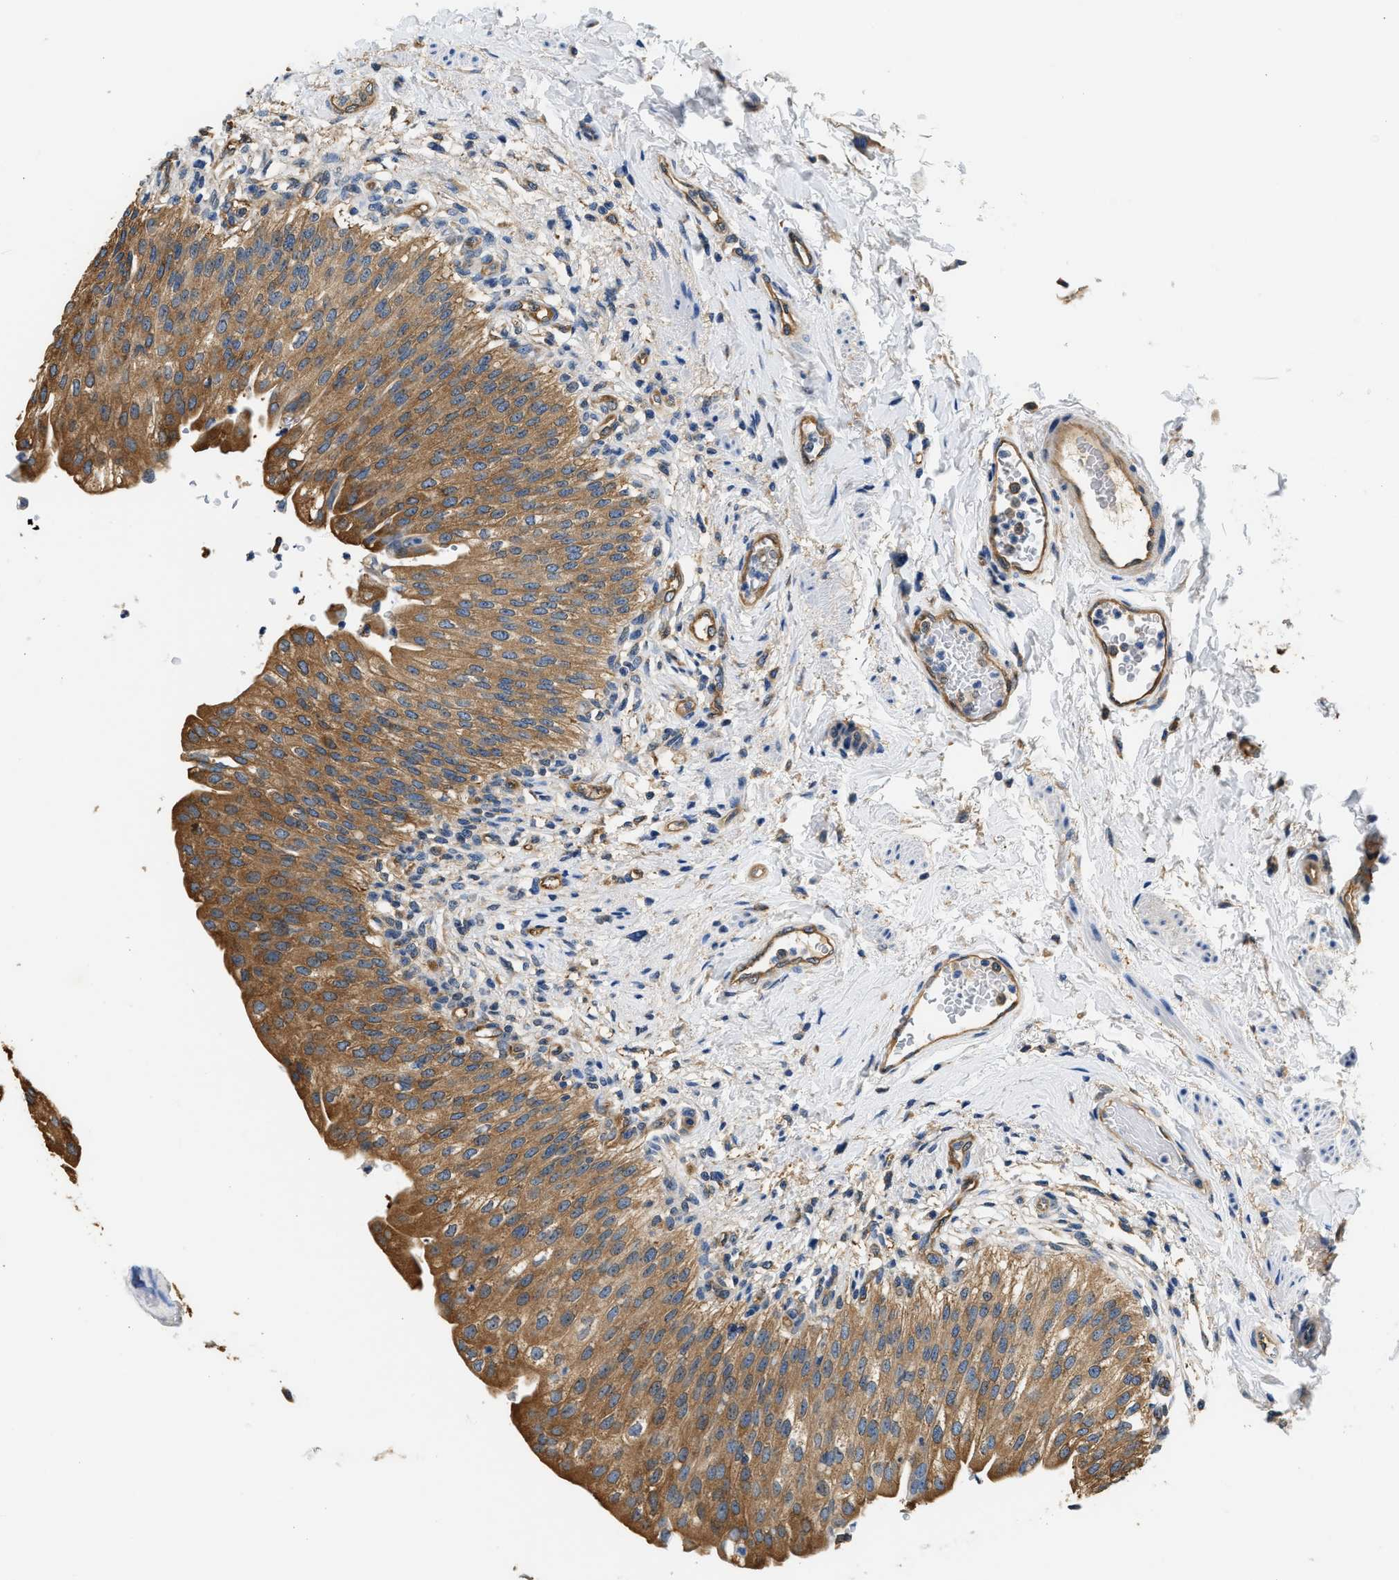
{"staining": {"intensity": "moderate", "quantity": ">75%", "location": "cytoplasmic/membranous"}, "tissue": "urinary bladder", "cell_type": "Urothelial cells", "image_type": "normal", "snomed": [{"axis": "morphology", "description": "Normal tissue, NOS"}, {"axis": "topography", "description": "Urinary bladder"}], "caption": "This micrograph exhibits IHC staining of benign human urinary bladder, with medium moderate cytoplasmic/membranous staining in about >75% of urothelial cells.", "gene": "PPP2R1B", "patient": {"sex": "female", "age": 60}}